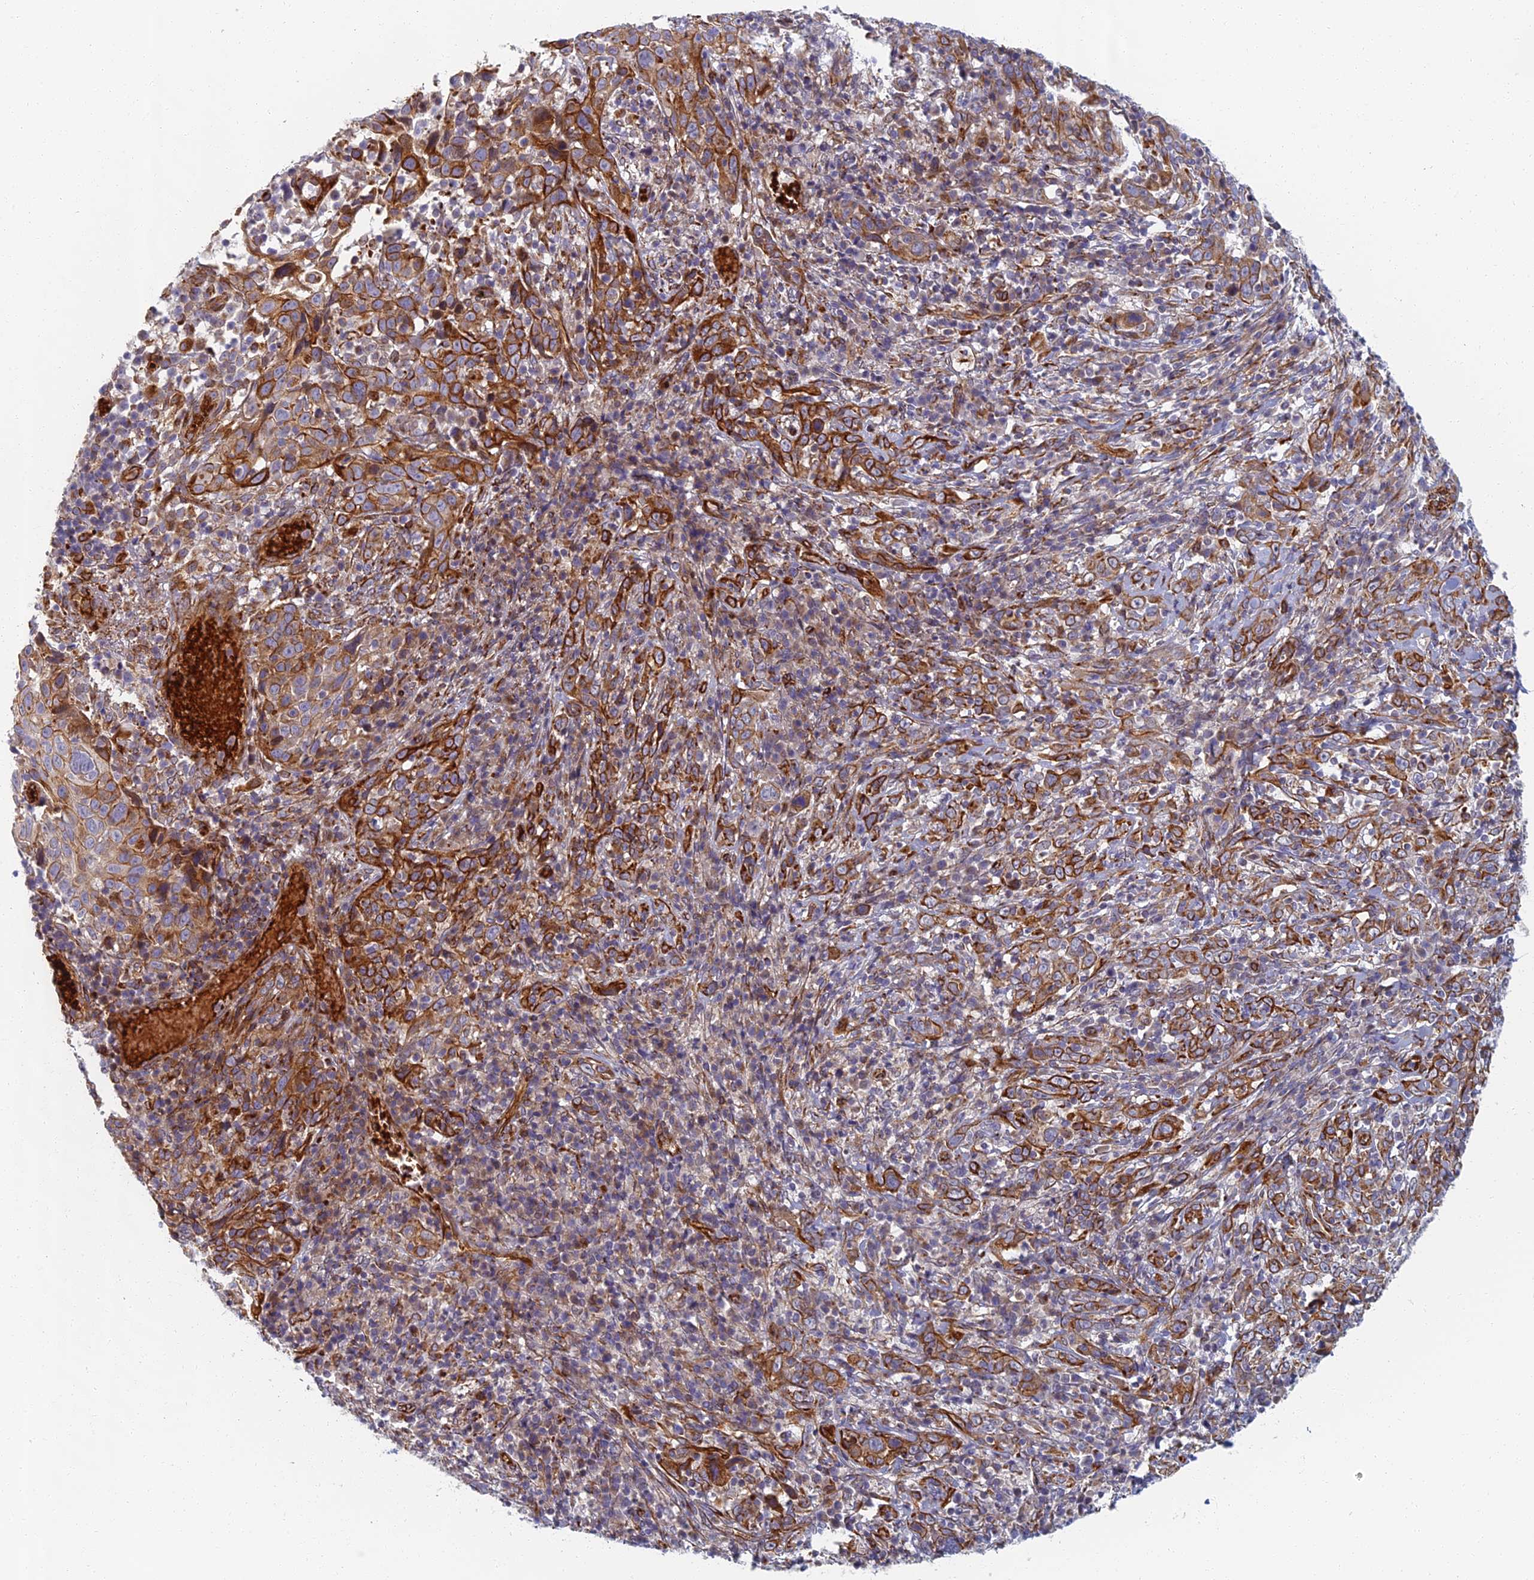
{"staining": {"intensity": "strong", "quantity": ">75%", "location": "cytoplasmic/membranous"}, "tissue": "cervical cancer", "cell_type": "Tumor cells", "image_type": "cancer", "snomed": [{"axis": "morphology", "description": "Squamous cell carcinoma, NOS"}, {"axis": "topography", "description": "Cervix"}], "caption": "This is a histology image of immunohistochemistry staining of cervical squamous cell carcinoma, which shows strong positivity in the cytoplasmic/membranous of tumor cells.", "gene": "ABCB10", "patient": {"sex": "female", "age": 46}}